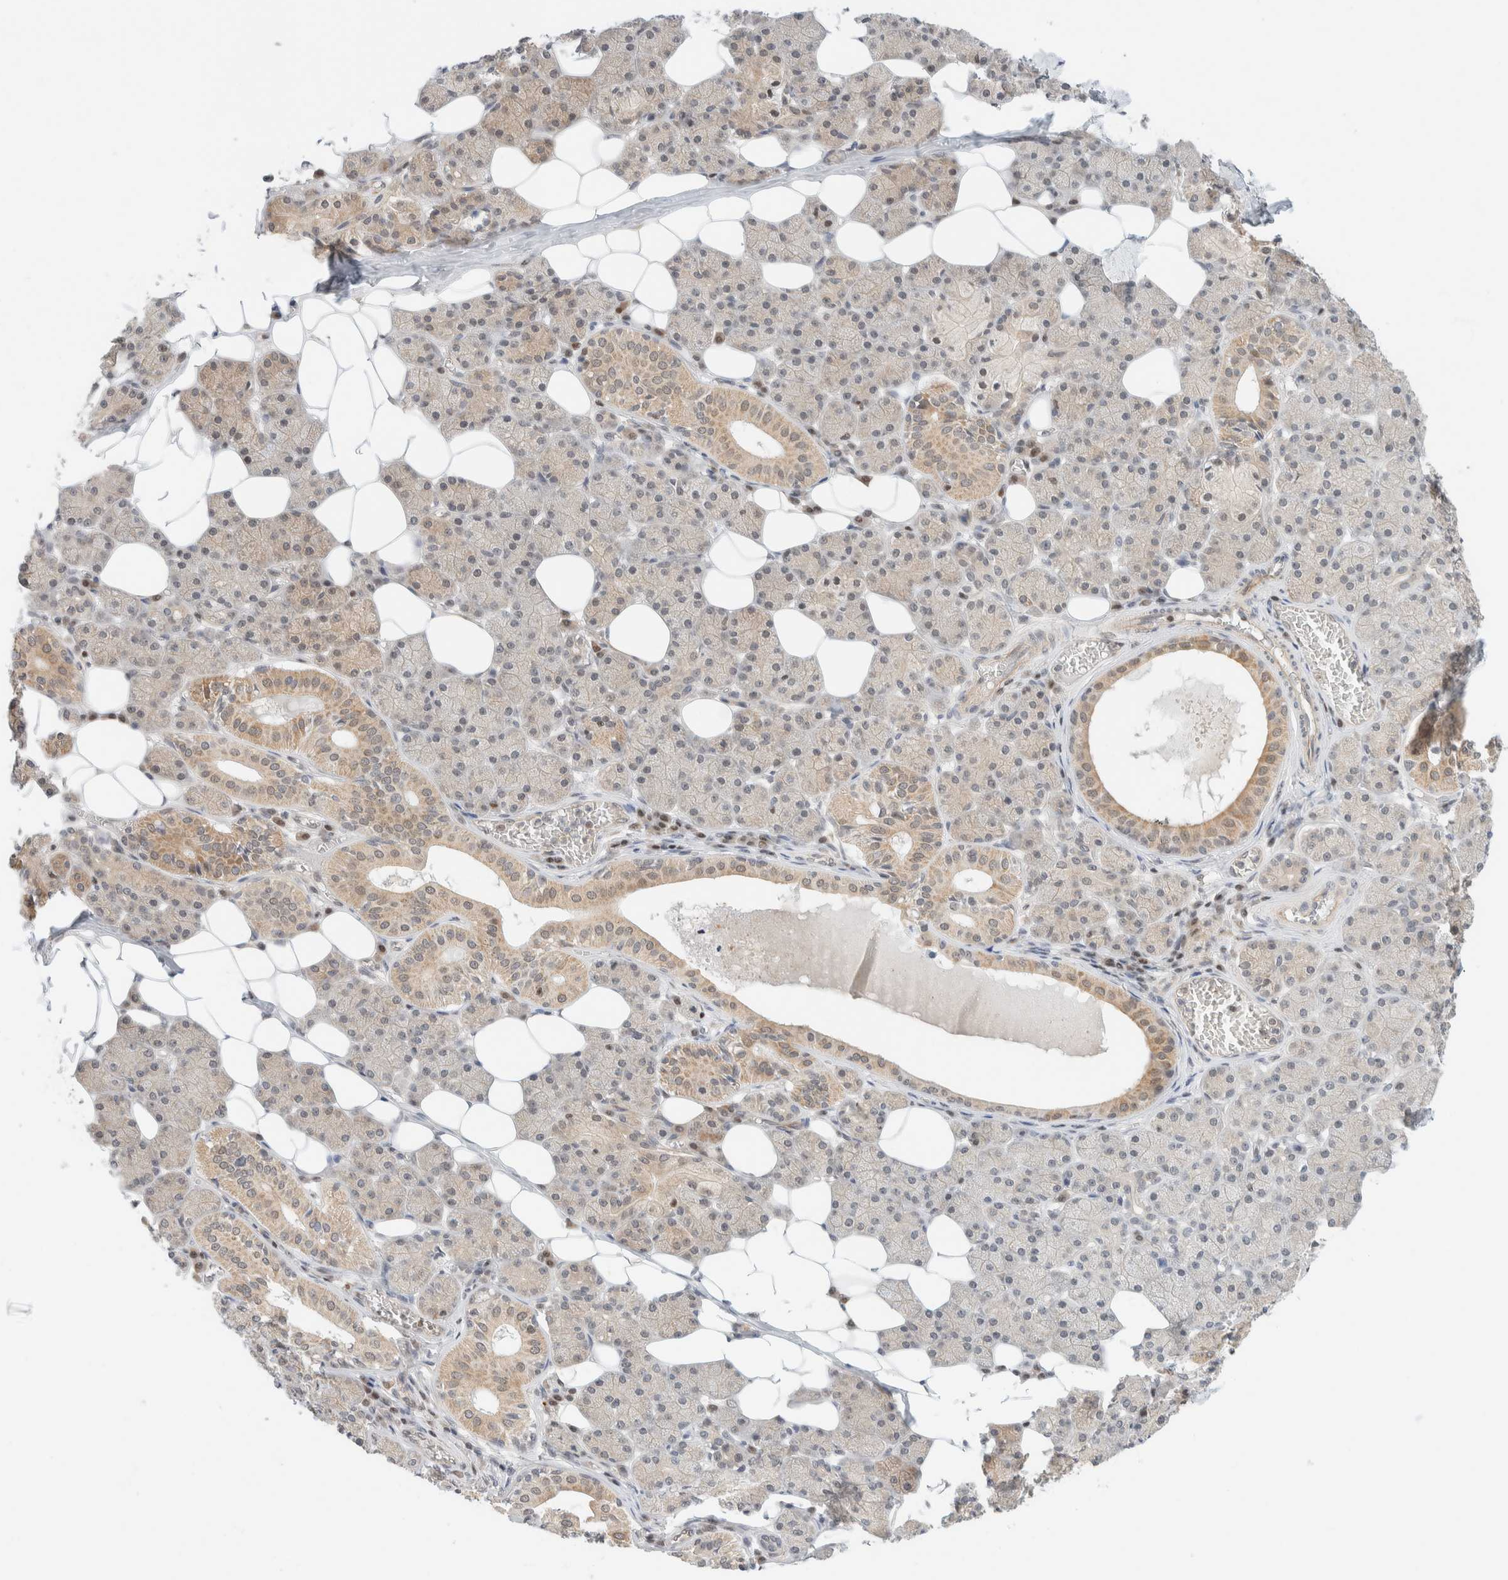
{"staining": {"intensity": "weak", "quantity": ">75%", "location": "cytoplasmic/membranous"}, "tissue": "salivary gland", "cell_type": "Glandular cells", "image_type": "normal", "snomed": [{"axis": "morphology", "description": "Normal tissue, NOS"}, {"axis": "topography", "description": "Salivary gland"}], "caption": "The photomicrograph shows staining of benign salivary gland, revealing weak cytoplasmic/membranous protein expression (brown color) within glandular cells. Nuclei are stained in blue.", "gene": "C8orf76", "patient": {"sex": "female", "age": 33}}